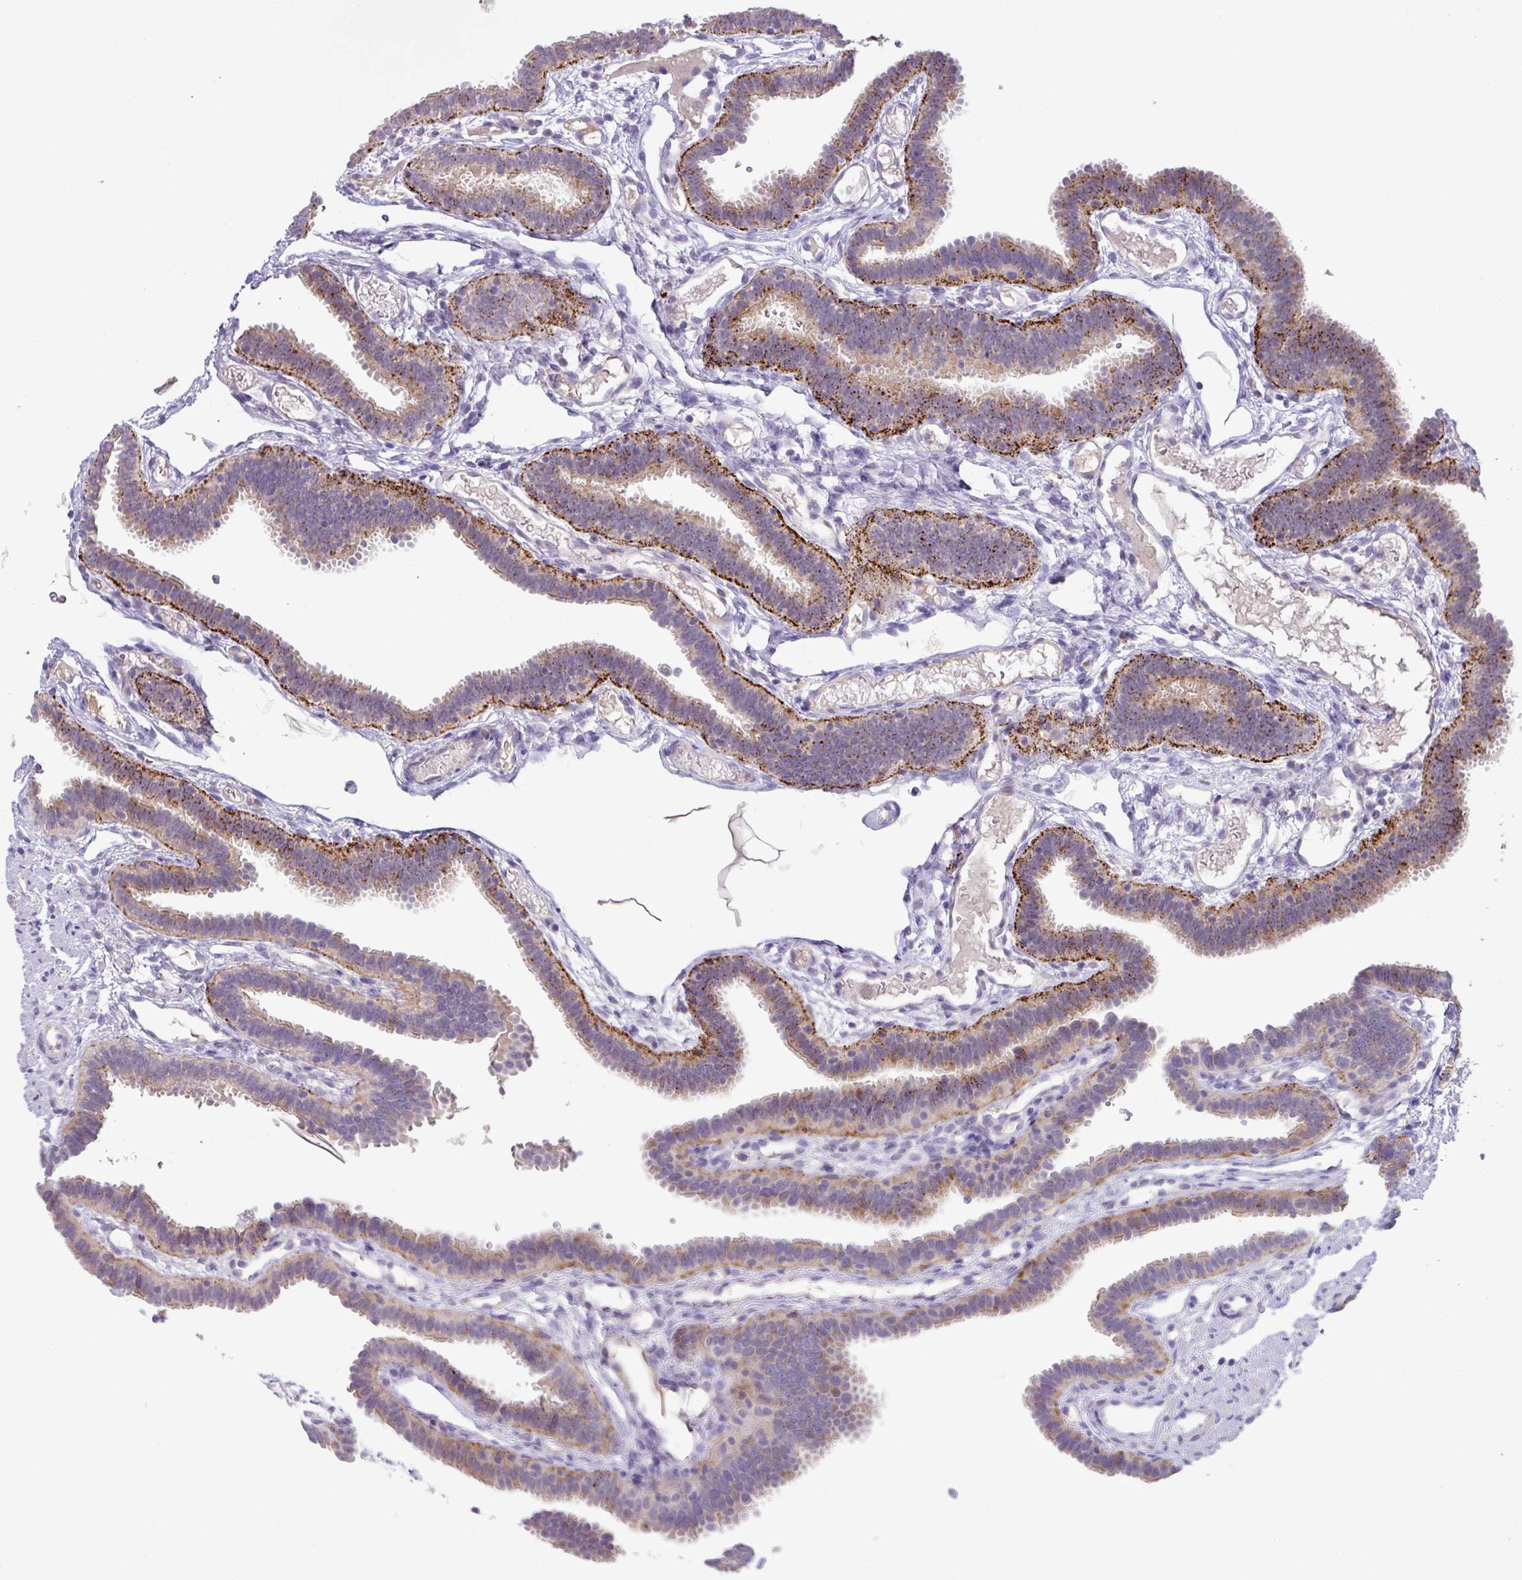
{"staining": {"intensity": "moderate", "quantity": "25%-75%", "location": "cytoplasmic/membranous"}, "tissue": "fallopian tube", "cell_type": "Glandular cells", "image_type": "normal", "snomed": [{"axis": "morphology", "description": "Normal tissue, NOS"}, {"axis": "topography", "description": "Fallopian tube"}], "caption": "Fallopian tube stained for a protein reveals moderate cytoplasmic/membranous positivity in glandular cells. (DAB (3,3'-diaminobenzidine) IHC with brightfield microscopy, high magnification).", "gene": "PLEKHH3", "patient": {"sex": "female", "age": 37}}